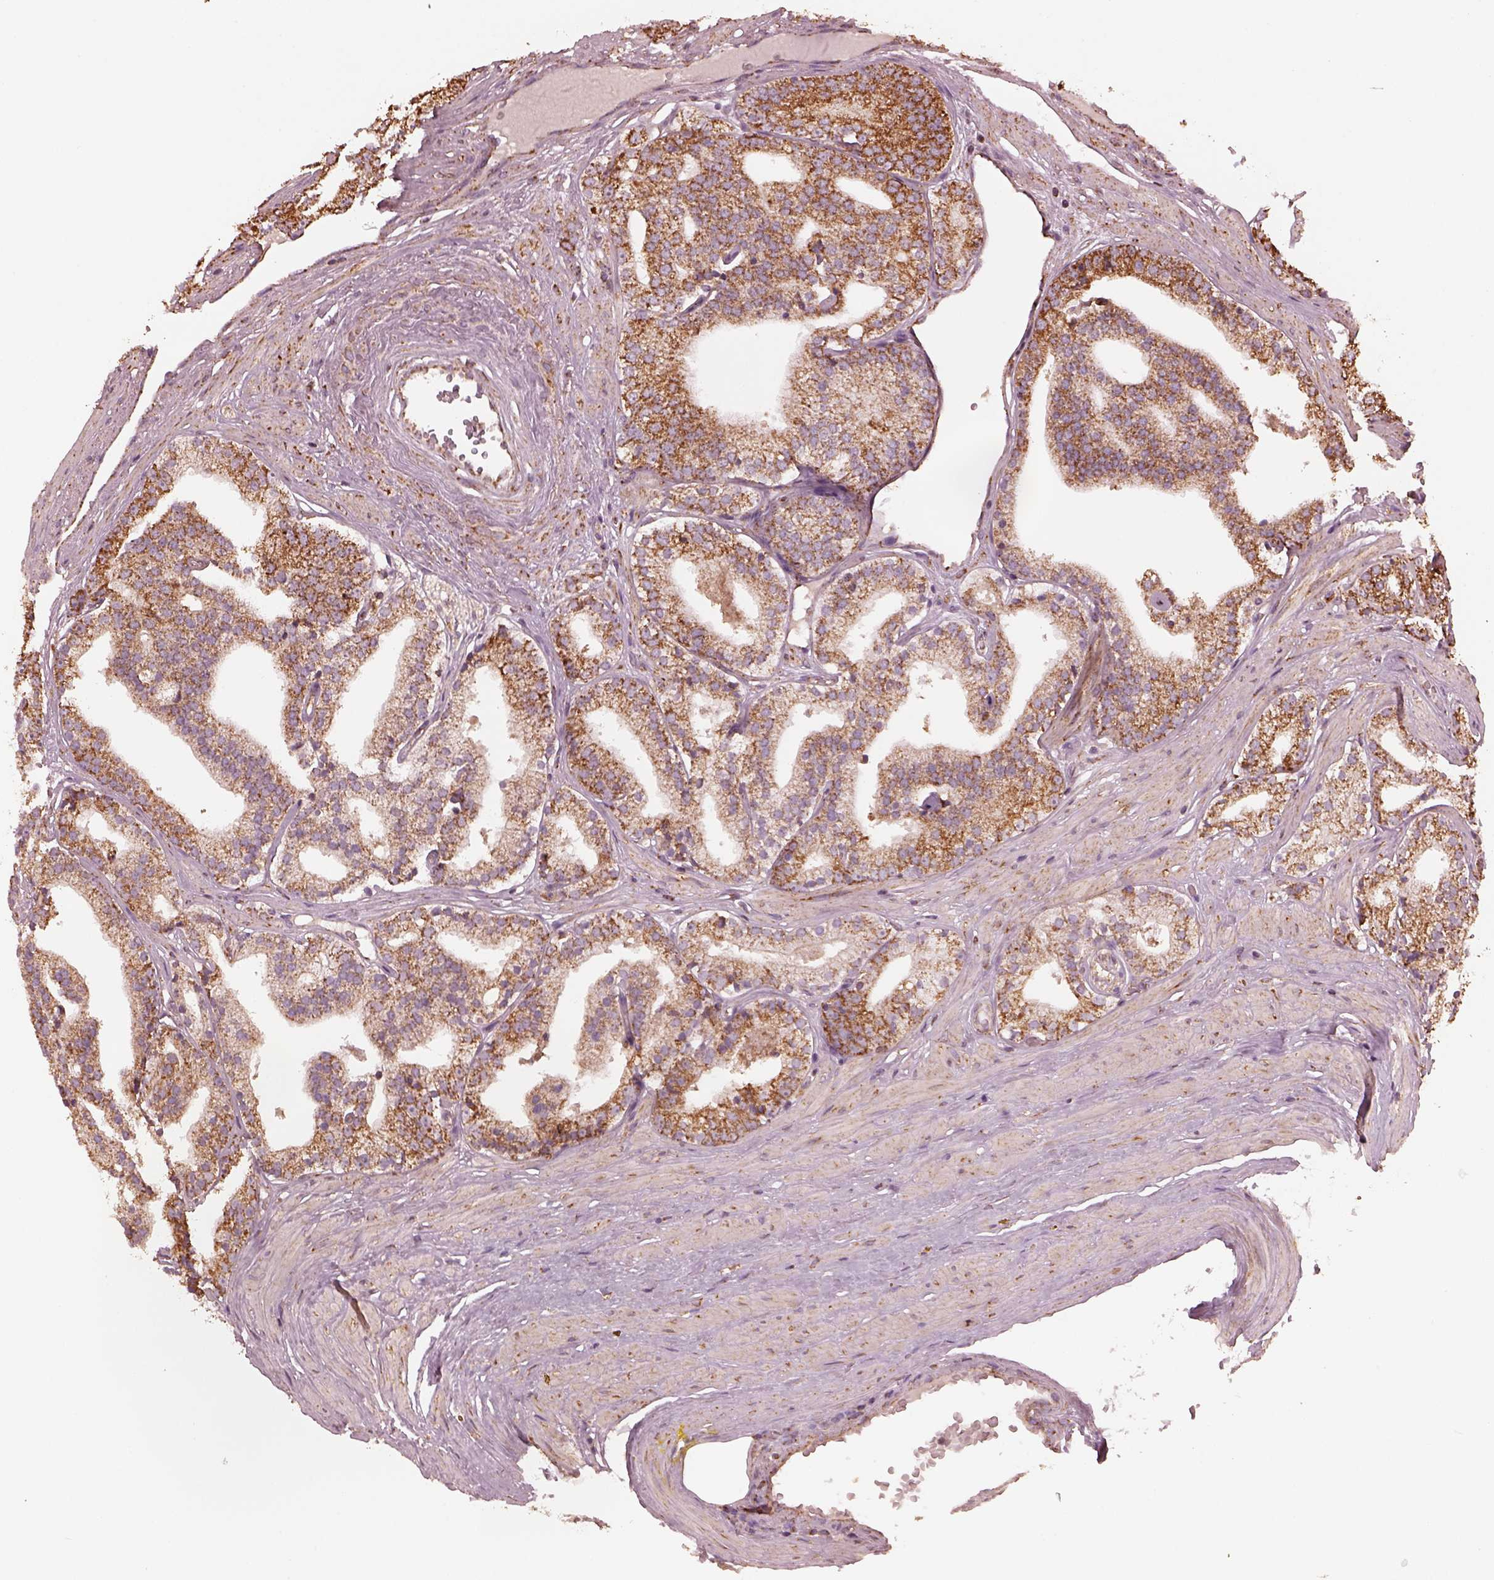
{"staining": {"intensity": "strong", "quantity": ">75%", "location": "cytoplasmic/membranous"}, "tissue": "prostate cancer", "cell_type": "Tumor cells", "image_type": "cancer", "snomed": [{"axis": "morphology", "description": "Adenocarcinoma, Low grade"}, {"axis": "topography", "description": "Prostate"}], "caption": "There is high levels of strong cytoplasmic/membranous positivity in tumor cells of prostate cancer (adenocarcinoma (low-grade)), as demonstrated by immunohistochemical staining (brown color).", "gene": "NDUFB10", "patient": {"sex": "male", "age": 60}}